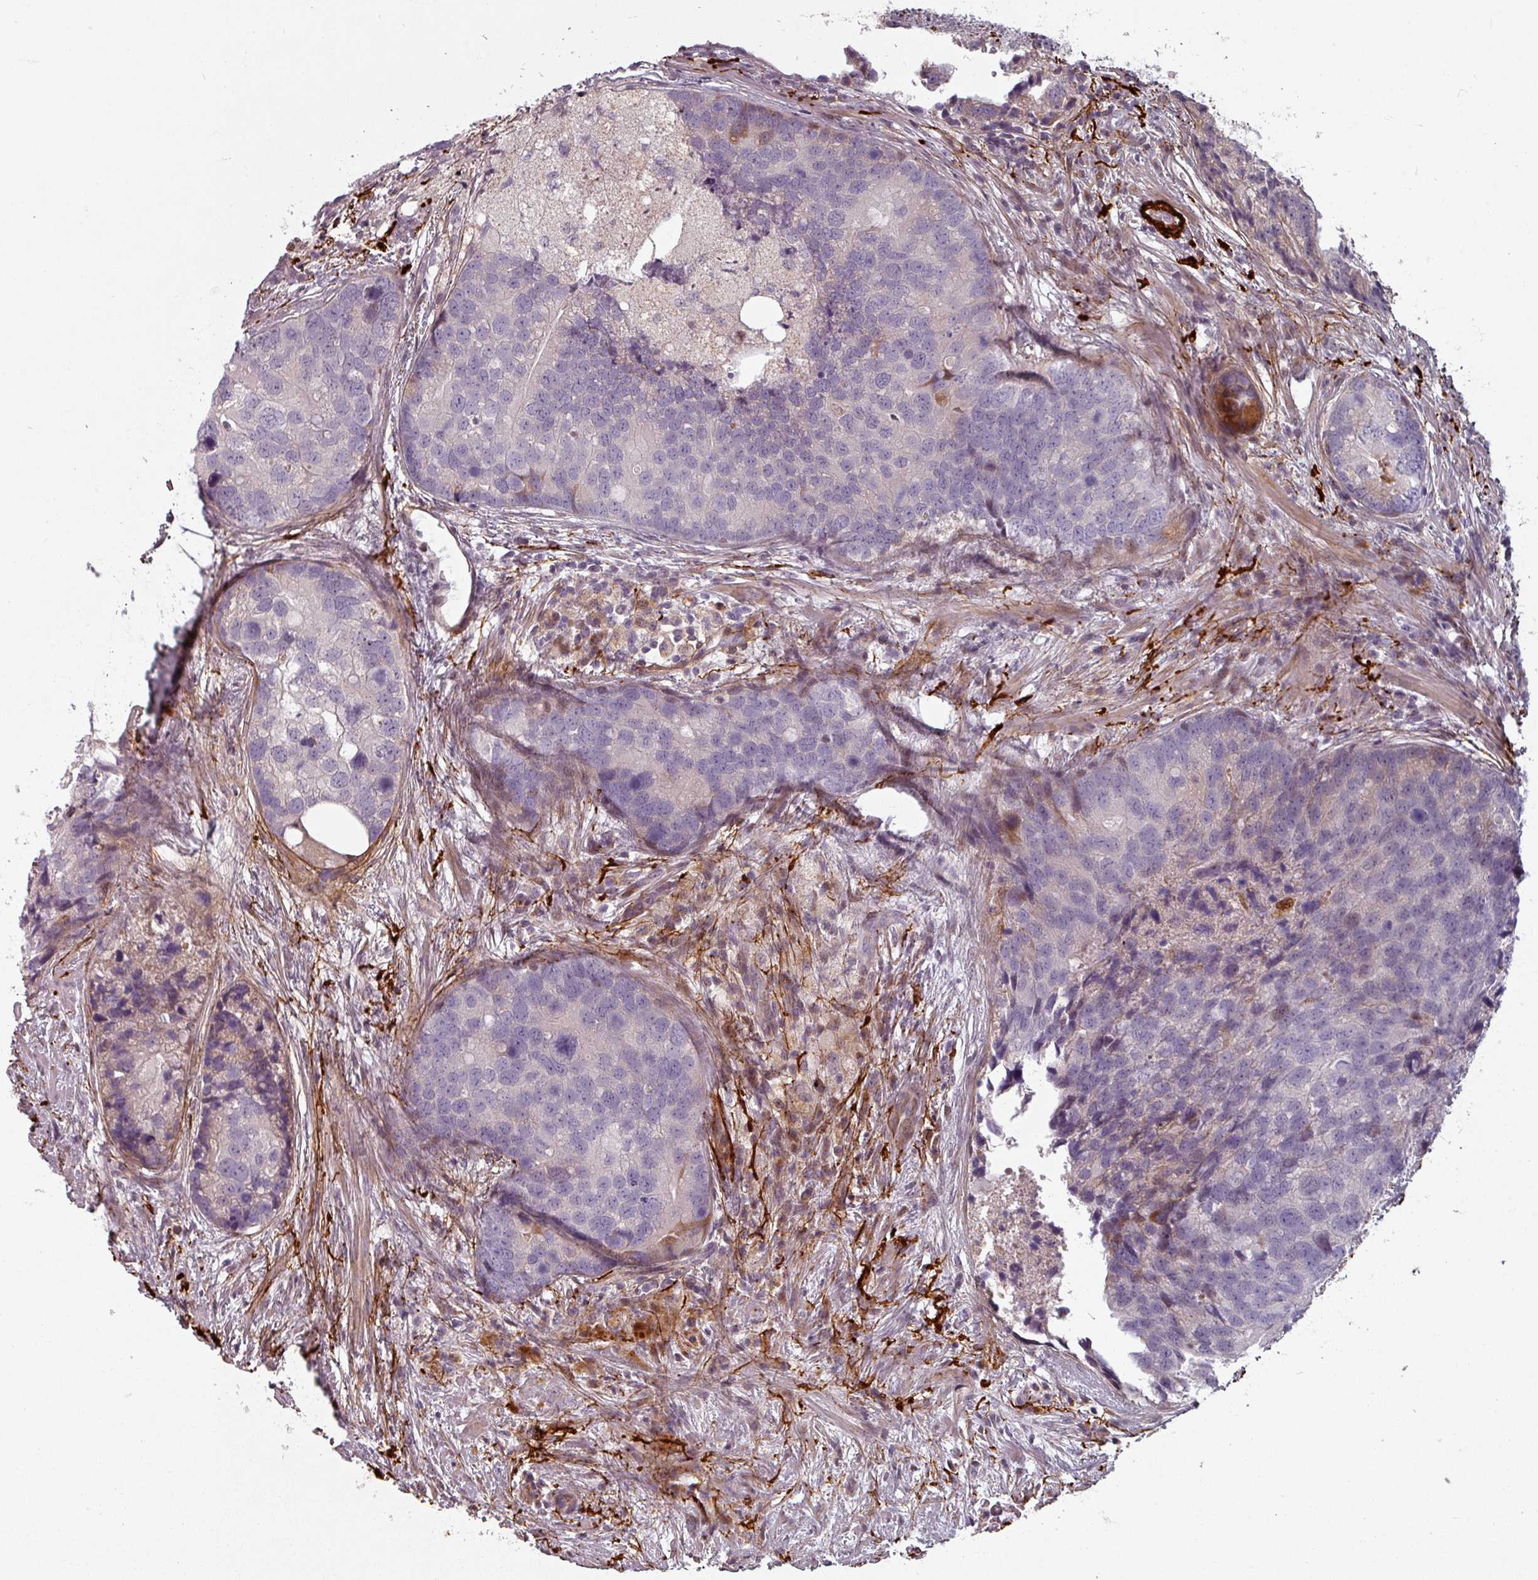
{"staining": {"intensity": "negative", "quantity": "none", "location": "none"}, "tissue": "prostate cancer", "cell_type": "Tumor cells", "image_type": "cancer", "snomed": [{"axis": "morphology", "description": "Adenocarcinoma, High grade"}, {"axis": "topography", "description": "Prostate"}], "caption": "A photomicrograph of prostate cancer (adenocarcinoma (high-grade)) stained for a protein reveals no brown staining in tumor cells.", "gene": "CYB5RL", "patient": {"sex": "male", "age": 62}}